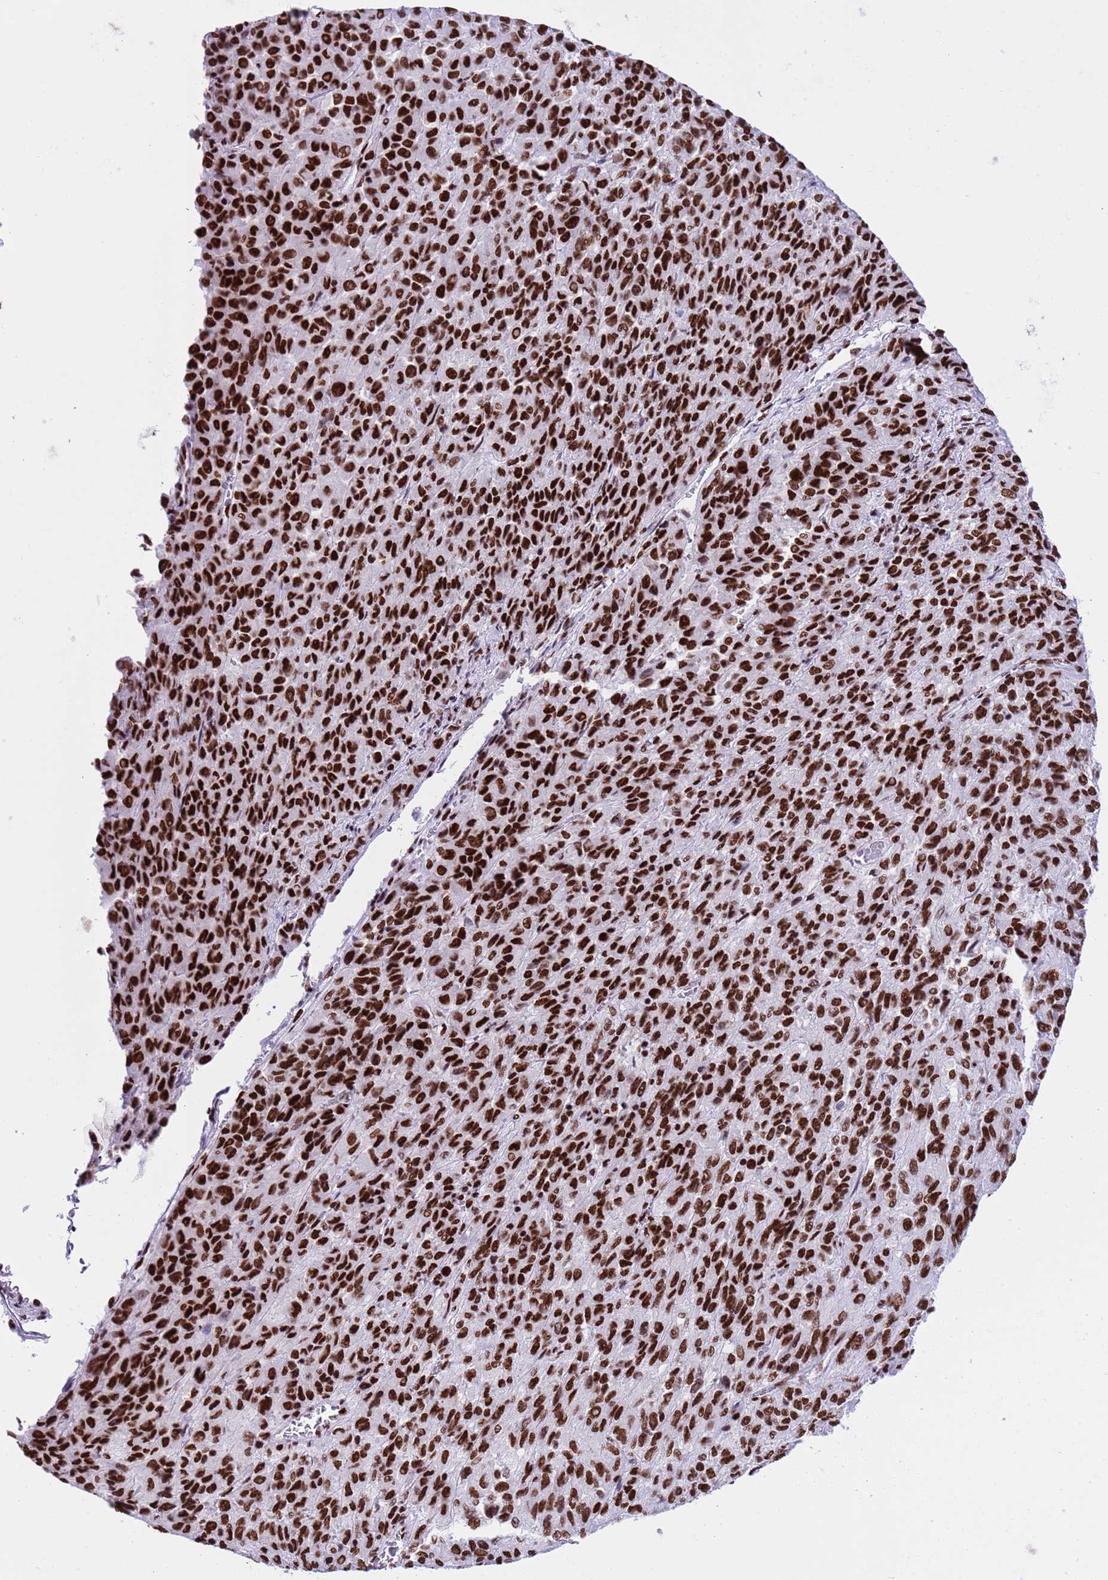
{"staining": {"intensity": "strong", "quantity": ">75%", "location": "nuclear"}, "tissue": "melanoma", "cell_type": "Tumor cells", "image_type": "cancer", "snomed": [{"axis": "morphology", "description": "Malignant melanoma, Metastatic site"}, {"axis": "topography", "description": "Lung"}], "caption": "Immunohistochemical staining of human malignant melanoma (metastatic site) shows high levels of strong nuclear protein expression in about >75% of tumor cells.", "gene": "RALY", "patient": {"sex": "male", "age": 64}}